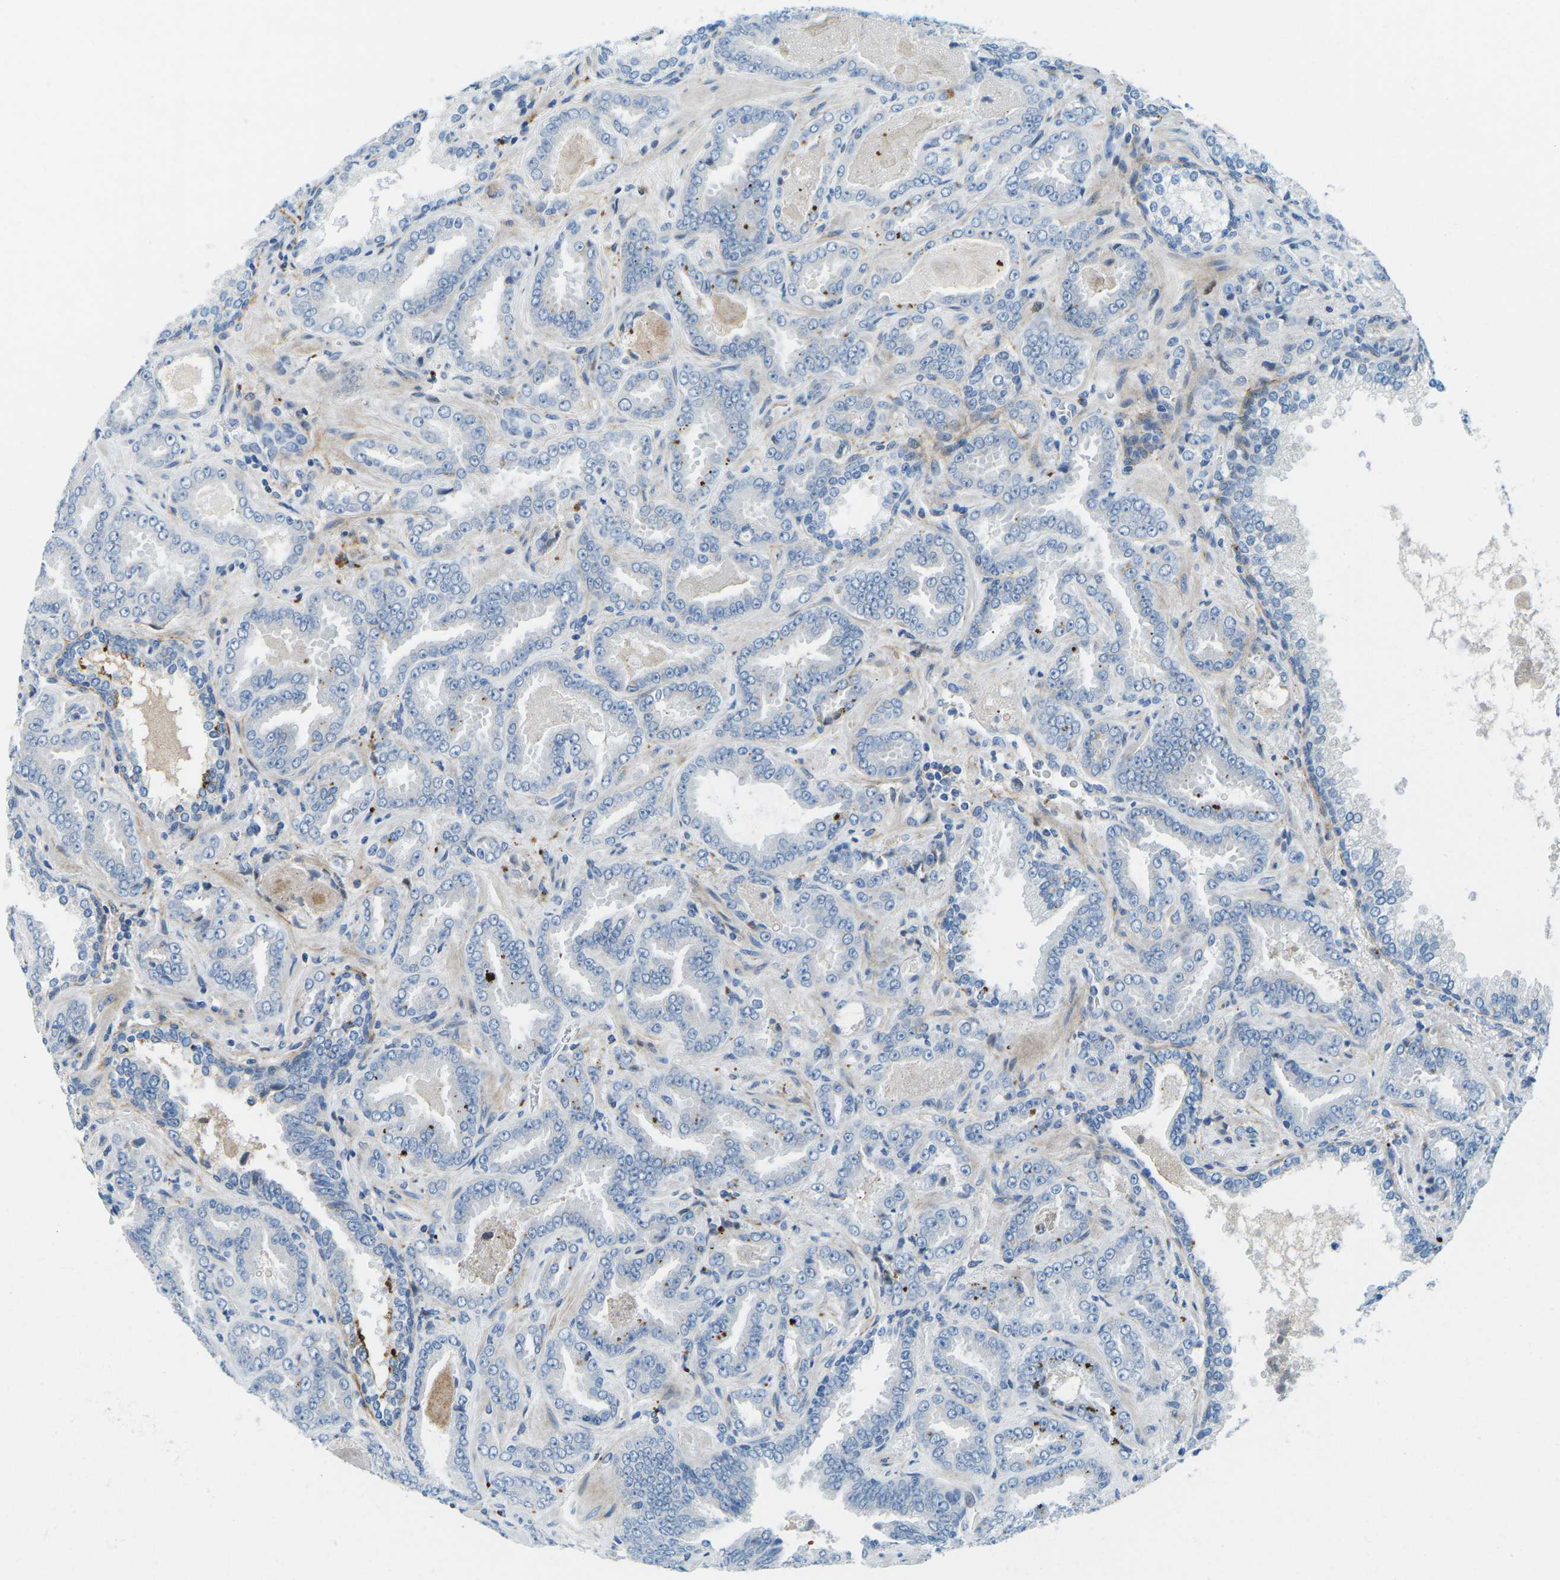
{"staining": {"intensity": "negative", "quantity": "none", "location": "none"}, "tissue": "prostate cancer", "cell_type": "Tumor cells", "image_type": "cancer", "snomed": [{"axis": "morphology", "description": "Adenocarcinoma, Low grade"}, {"axis": "topography", "description": "Prostate"}], "caption": "Human prostate cancer stained for a protein using immunohistochemistry (IHC) reveals no positivity in tumor cells.", "gene": "CFB", "patient": {"sex": "male", "age": 60}}